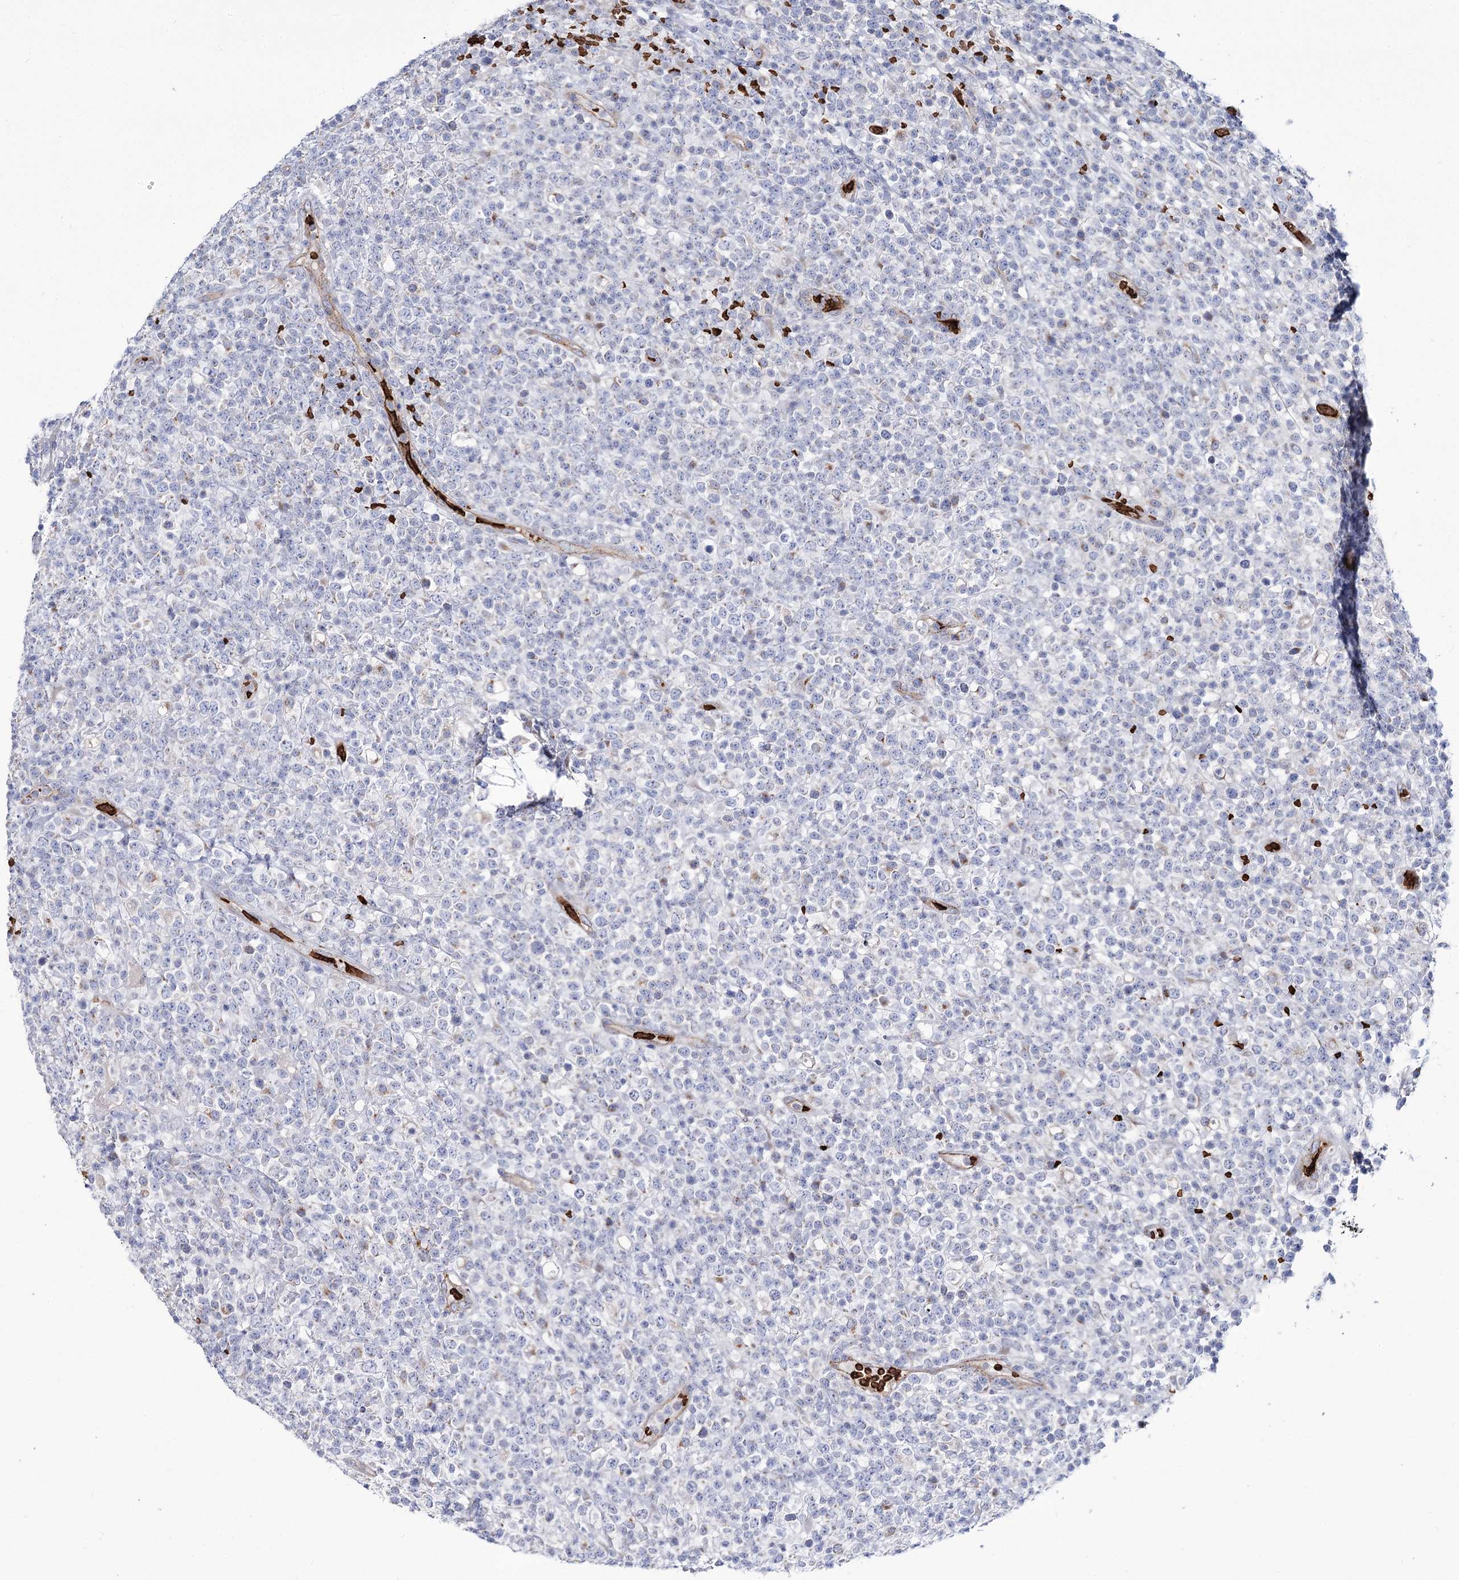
{"staining": {"intensity": "negative", "quantity": "none", "location": "none"}, "tissue": "lymphoma", "cell_type": "Tumor cells", "image_type": "cancer", "snomed": [{"axis": "morphology", "description": "Malignant lymphoma, non-Hodgkin's type, High grade"}, {"axis": "topography", "description": "Colon"}], "caption": "This is an IHC histopathology image of human malignant lymphoma, non-Hodgkin's type (high-grade). There is no expression in tumor cells.", "gene": "GBF1", "patient": {"sex": "female", "age": 53}}